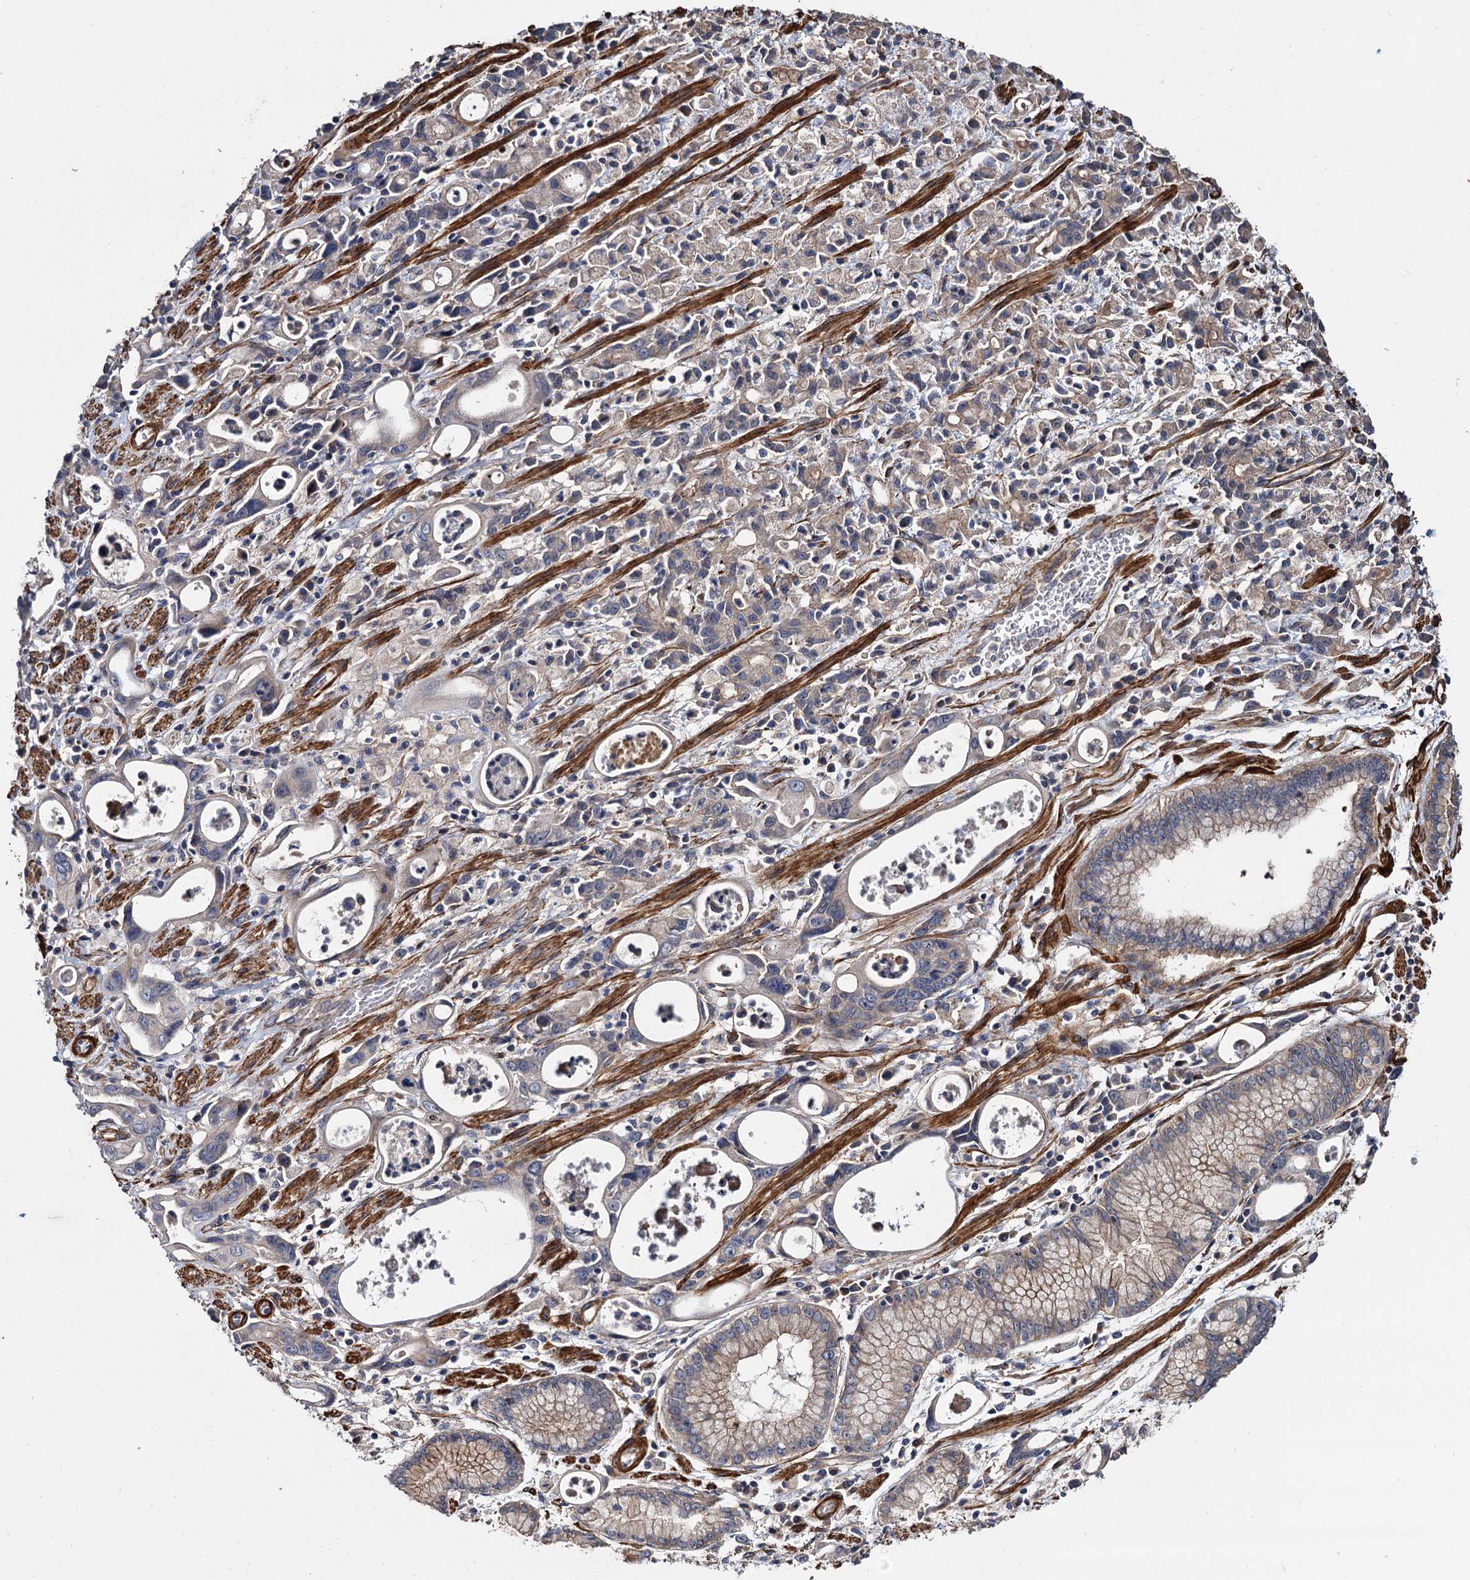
{"staining": {"intensity": "weak", "quantity": "<25%", "location": "cytoplasmic/membranous"}, "tissue": "stomach cancer", "cell_type": "Tumor cells", "image_type": "cancer", "snomed": [{"axis": "morphology", "description": "Adenocarcinoma, NOS"}, {"axis": "topography", "description": "Stomach, lower"}], "caption": "Tumor cells show no significant staining in adenocarcinoma (stomach).", "gene": "ISM2", "patient": {"sex": "female", "age": 43}}